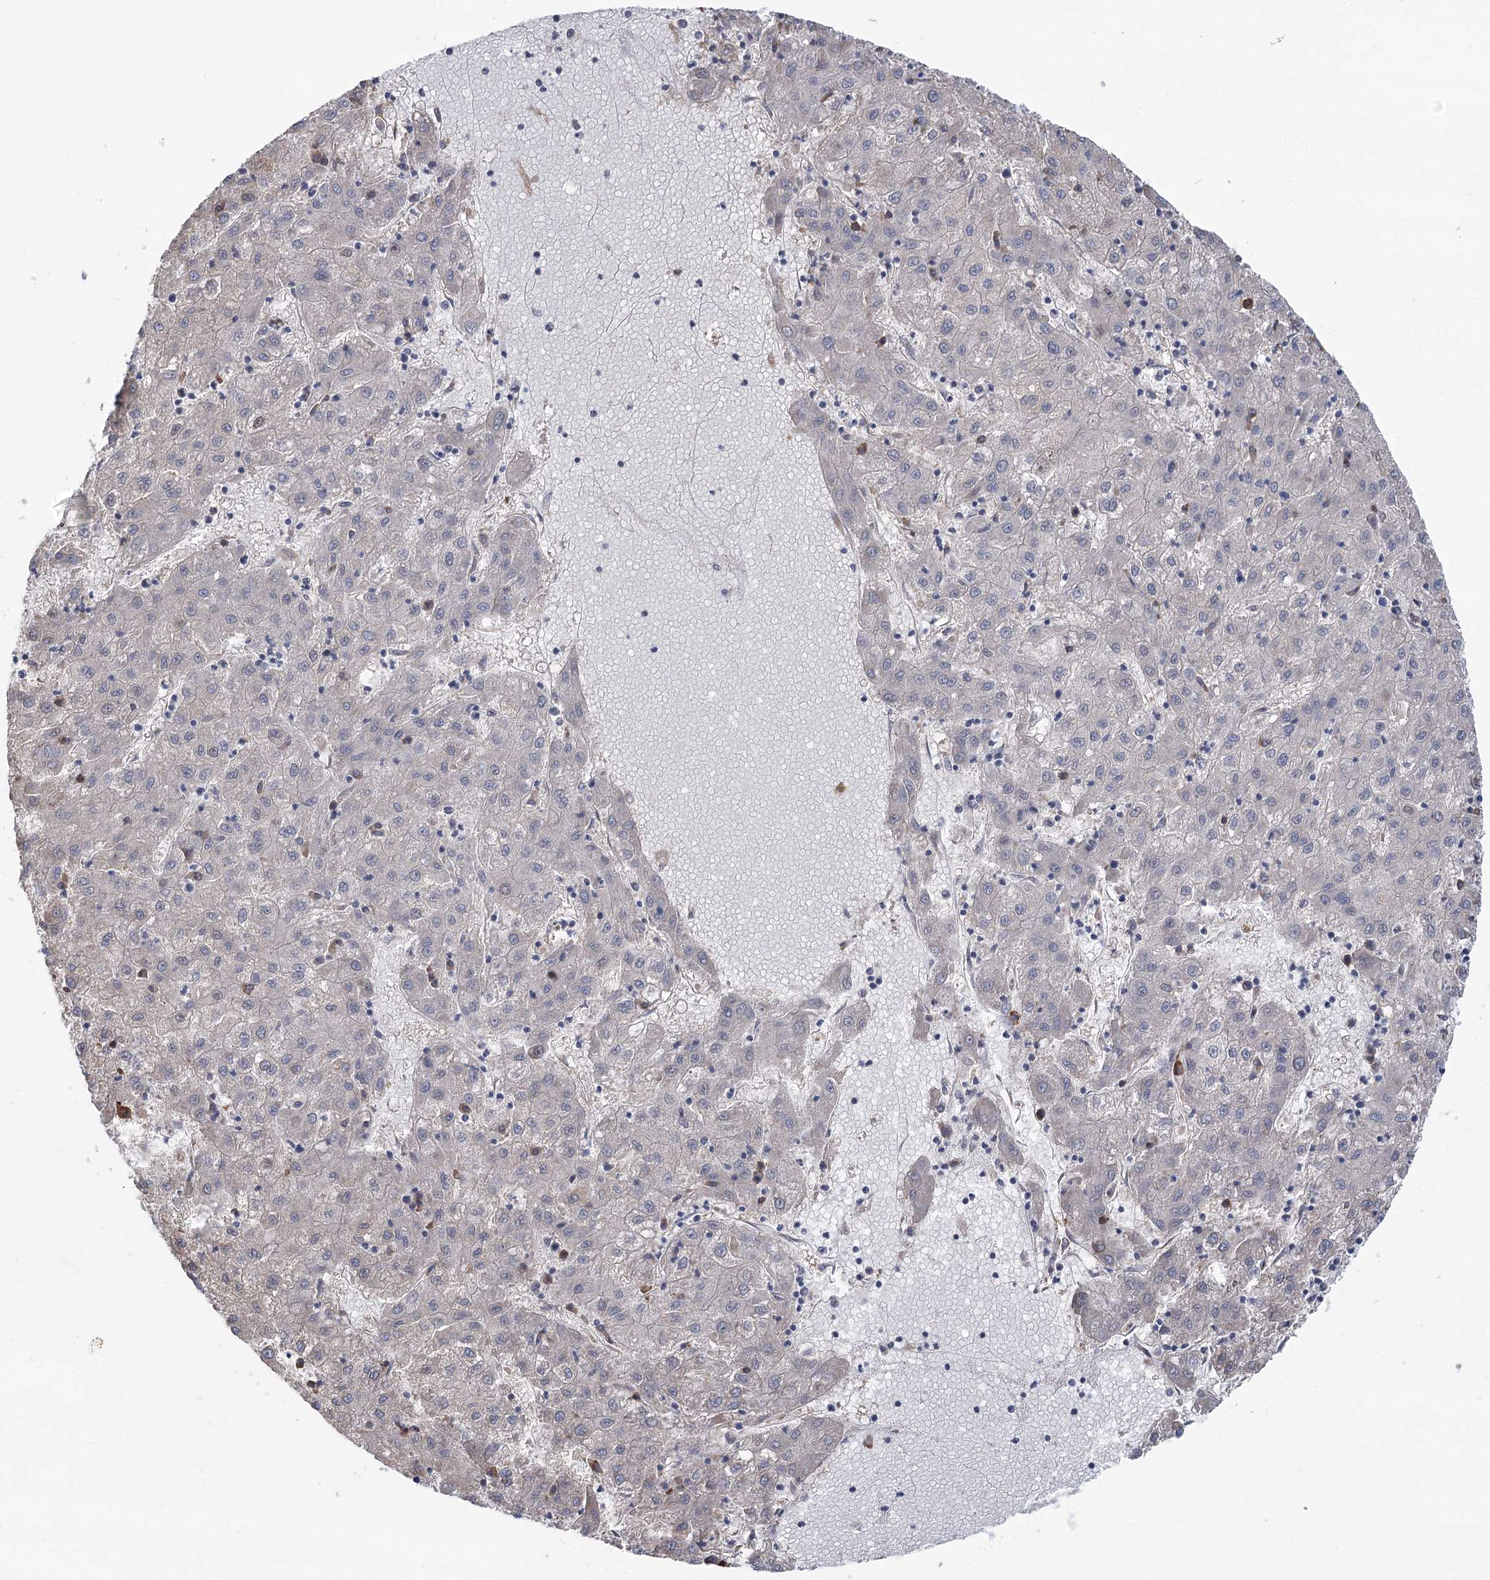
{"staining": {"intensity": "negative", "quantity": "none", "location": "none"}, "tissue": "liver cancer", "cell_type": "Tumor cells", "image_type": "cancer", "snomed": [{"axis": "morphology", "description": "Carcinoma, Hepatocellular, NOS"}, {"axis": "topography", "description": "Liver"}], "caption": "Immunohistochemistry of human liver cancer exhibits no expression in tumor cells. (DAB immunohistochemistry visualized using brightfield microscopy, high magnification).", "gene": "METTL24", "patient": {"sex": "male", "age": 72}}